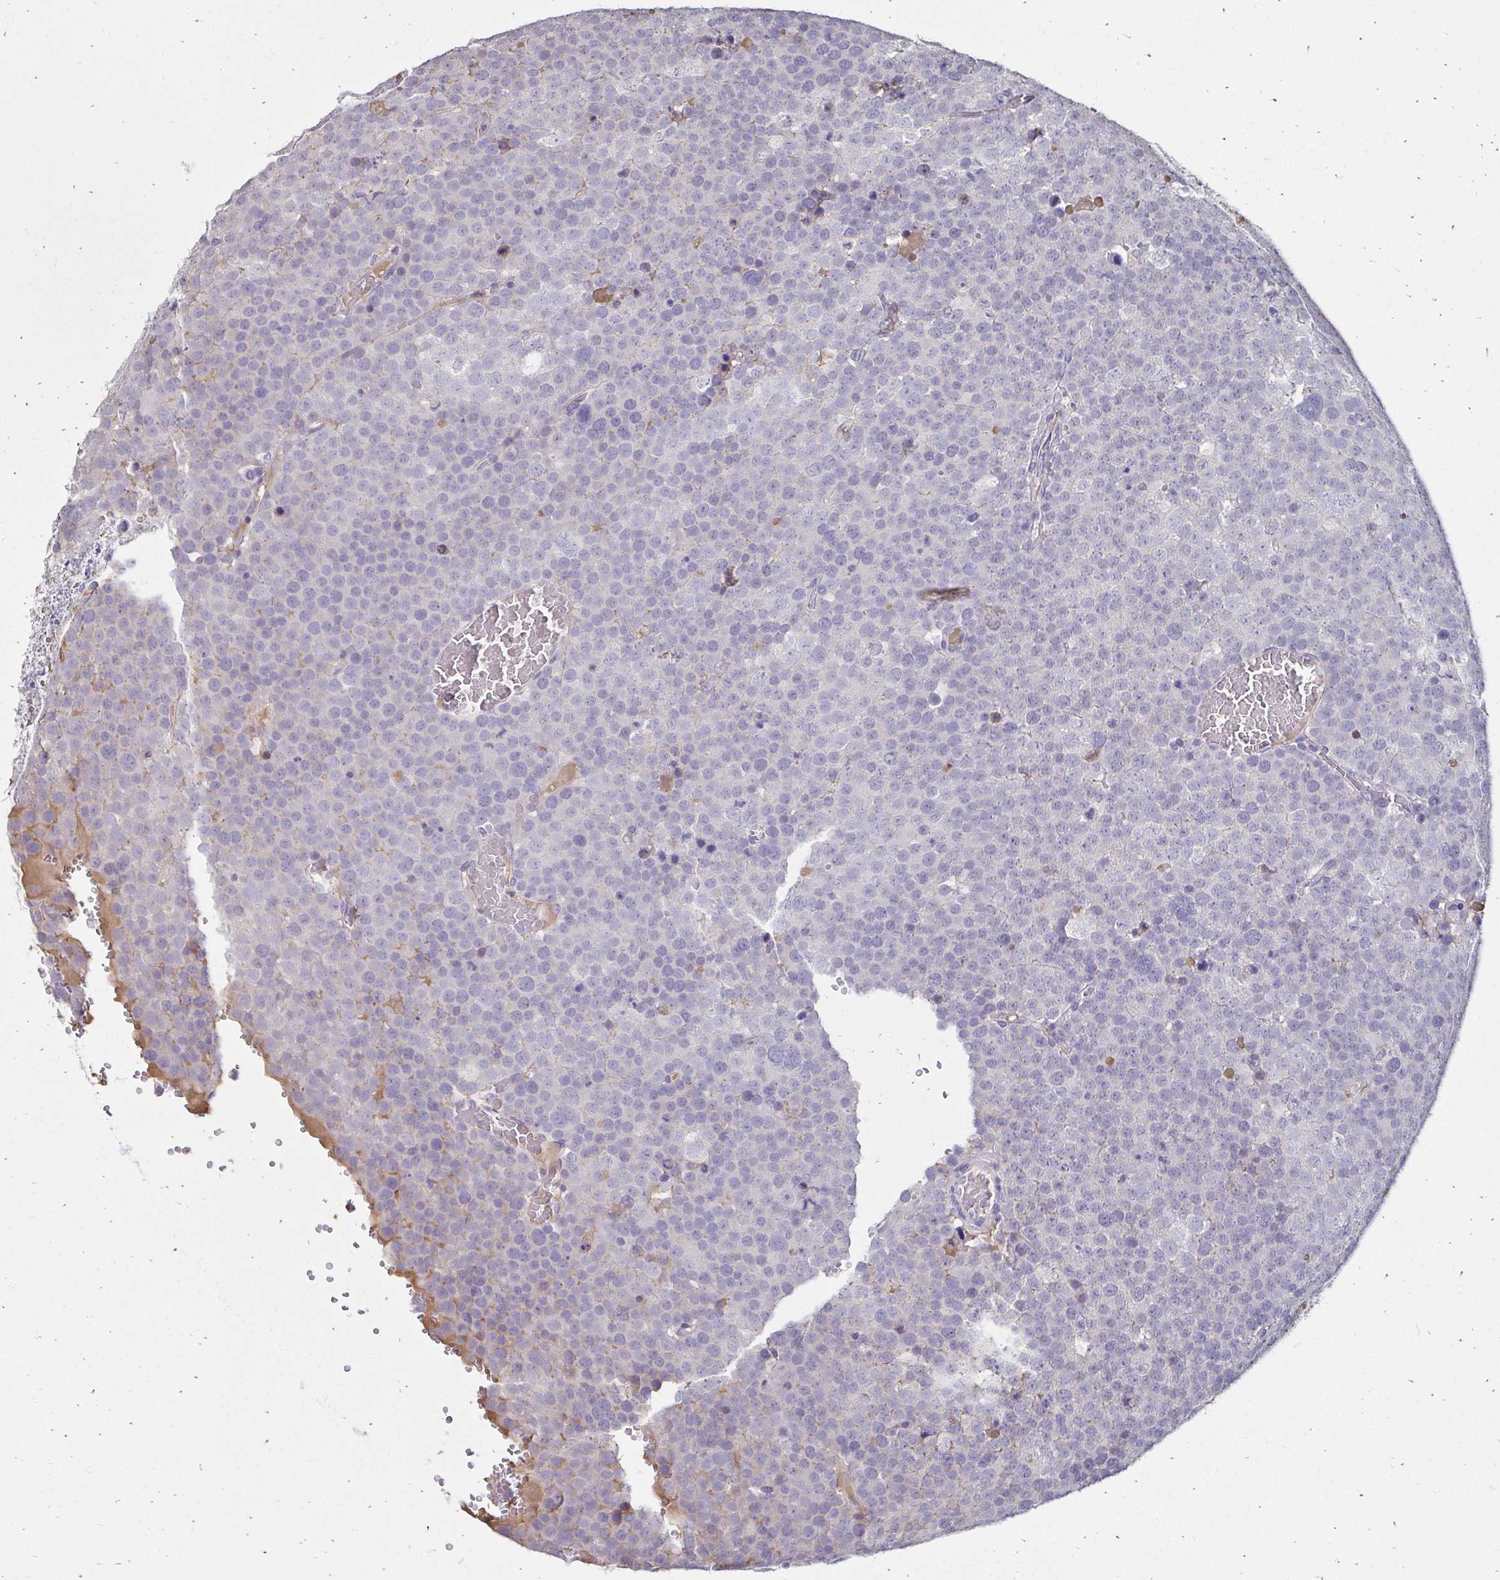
{"staining": {"intensity": "negative", "quantity": "none", "location": "none"}, "tissue": "testis cancer", "cell_type": "Tumor cells", "image_type": "cancer", "snomed": [{"axis": "morphology", "description": "Seminoma, NOS"}, {"axis": "topography", "description": "Testis"}], "caption": "A photomicrograph of human testis cancer is negative for staining in tumor cells.", "gene": "SCG3", "patient": {"sex": "male", "age": 71}}